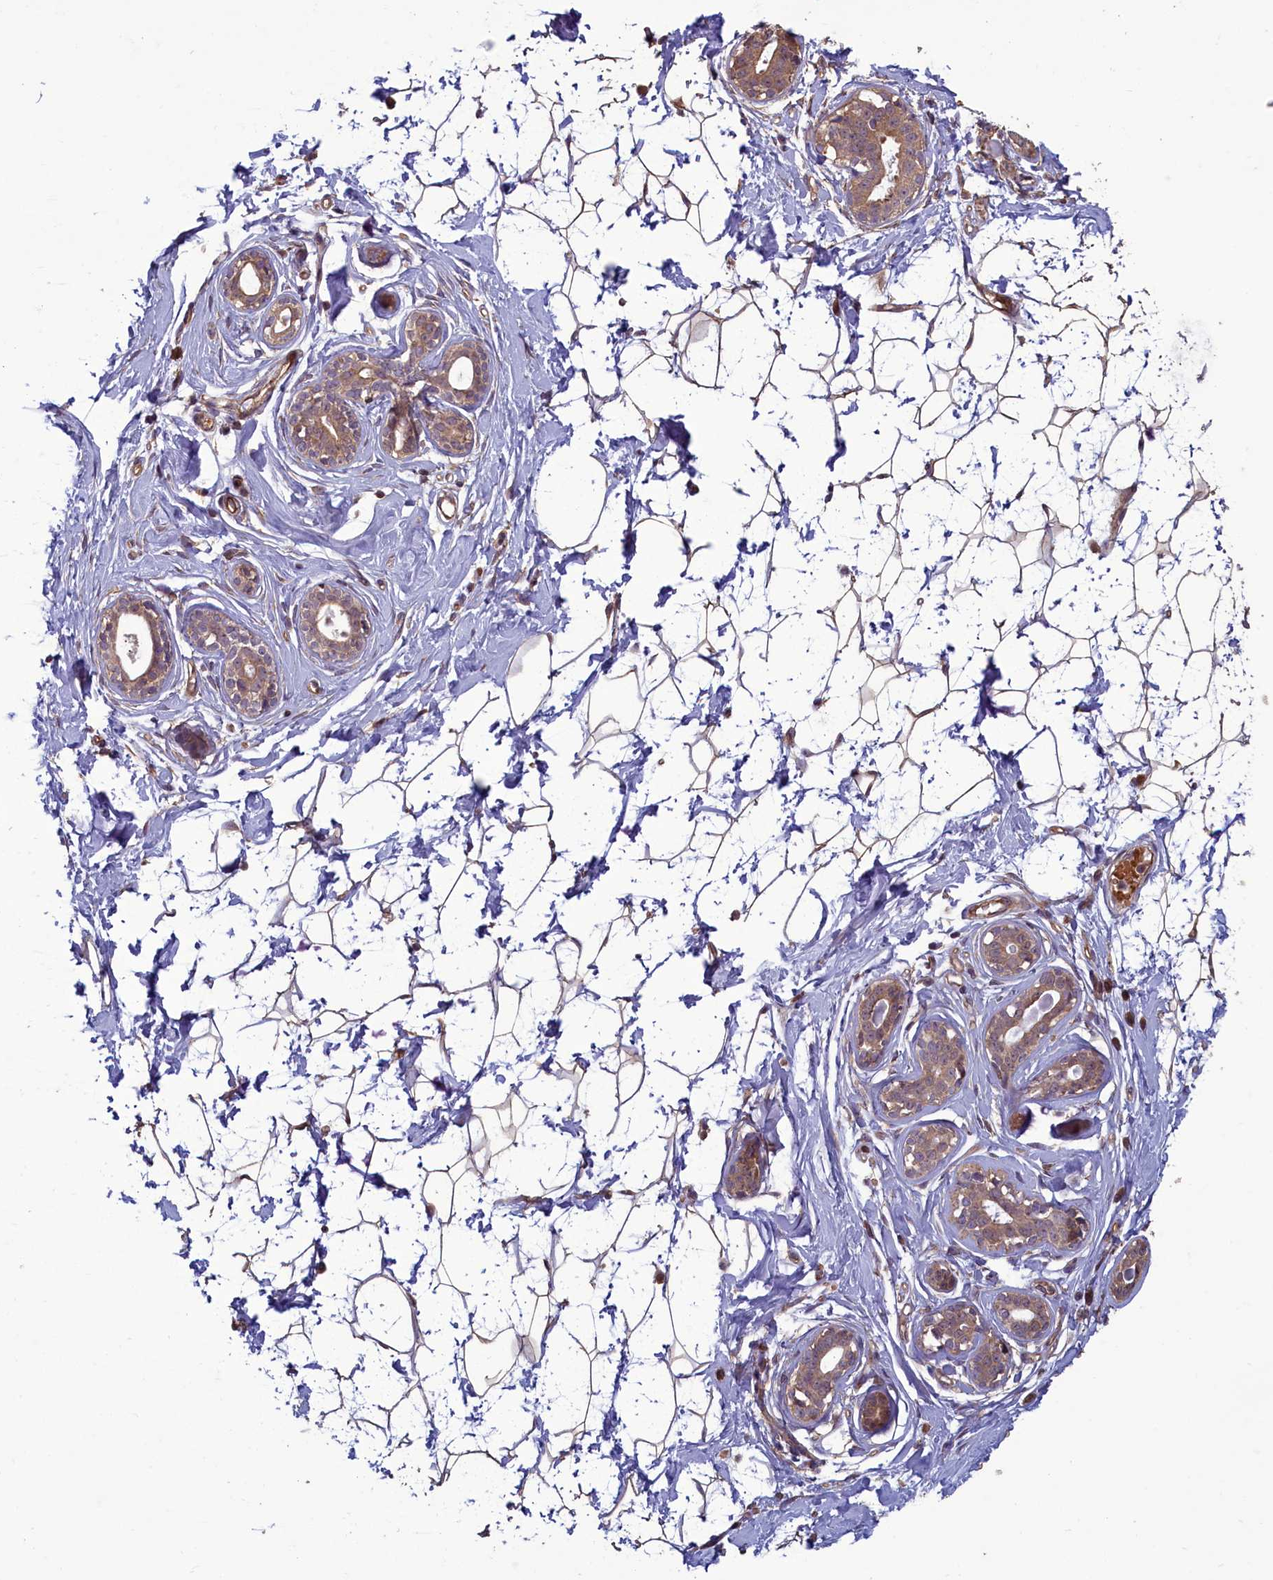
{"staining": {"intensity": "moderate", "quantity": "25%-75%", "location": "cytoplasmic/membranous"}, "tissue": "breast", "cell_type": "Adipocytes", "image_type": "normal", "snomed": [{"axis": "morphology", "description": "Normal tissue, NOS"}, {"axis": "morphology", "description": "Adenoma, NOS"}, {"axis": "topography", "description": "Breast"}], "caption": "A micrograph of human breast stained for a protein shows moderate cytoplasmic/membranous brown staining in adipocytes.", "gene": "CIAO2B", "patient": {"sex": "female", "age": 23}}